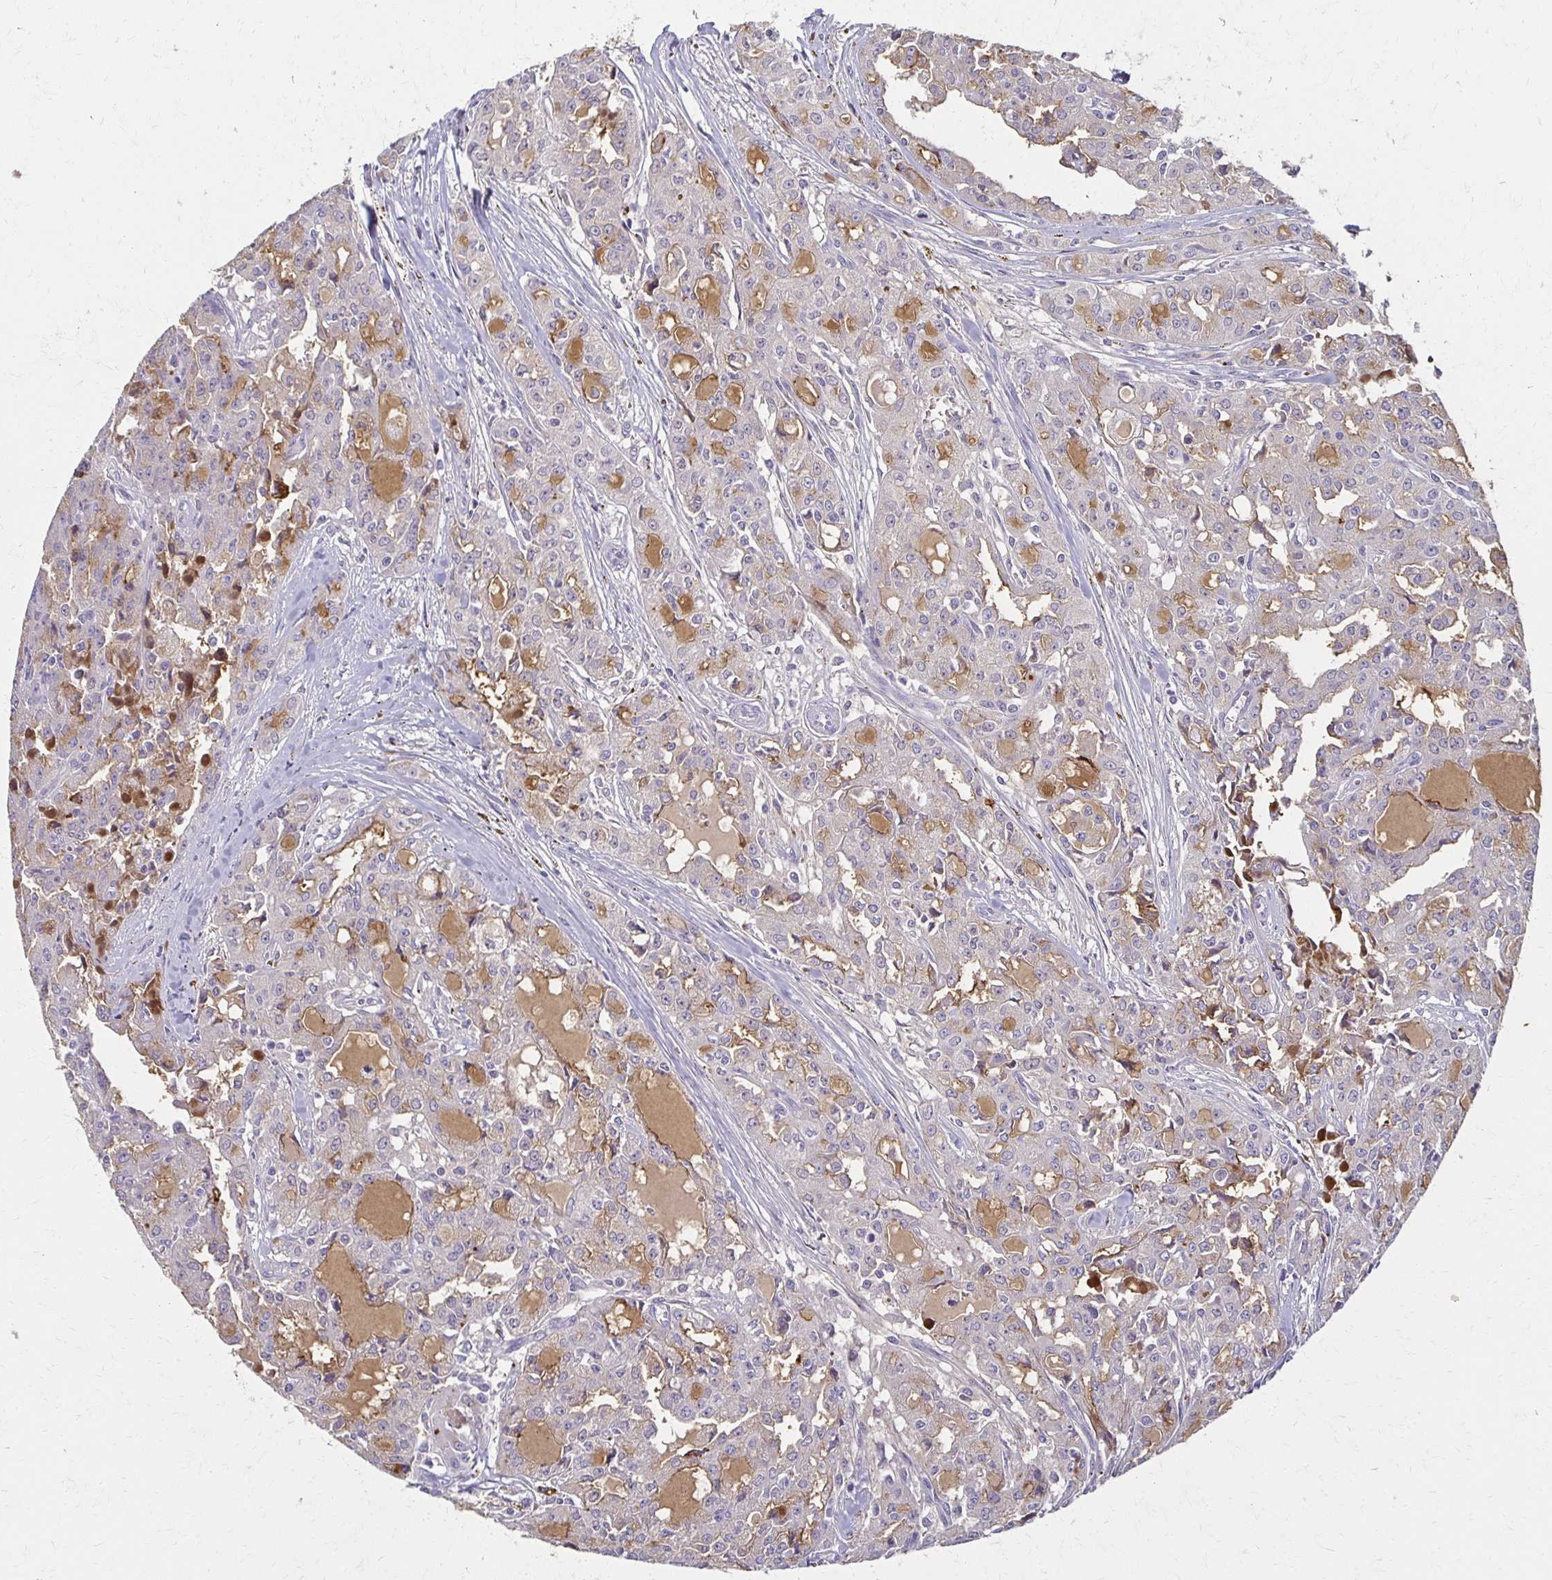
{"staining": {"intensity": "negative", "quantity": "none", "location": "none"}, "tissue": "head and neck cancer", "cell_type": "Tumor cells", "image_type": "cancer", "snomed": [{"axis": "morphology", "description": "Adenocarcinoma, NOS"}, {"axis": "topography", "description": "Head-Neck"}], "caption": "High power microscopy photomicrograph of an IHC photomicrograph of head and neck cancer (adenocarcinoma), revealing no significant expression in tumor cells. (Brightfield microscopy of DAB (3,3'-diaminobenzidine) IHC at high magnification).", "gene": "BBS12", "patient": {"sex": "male", "age": 64}}